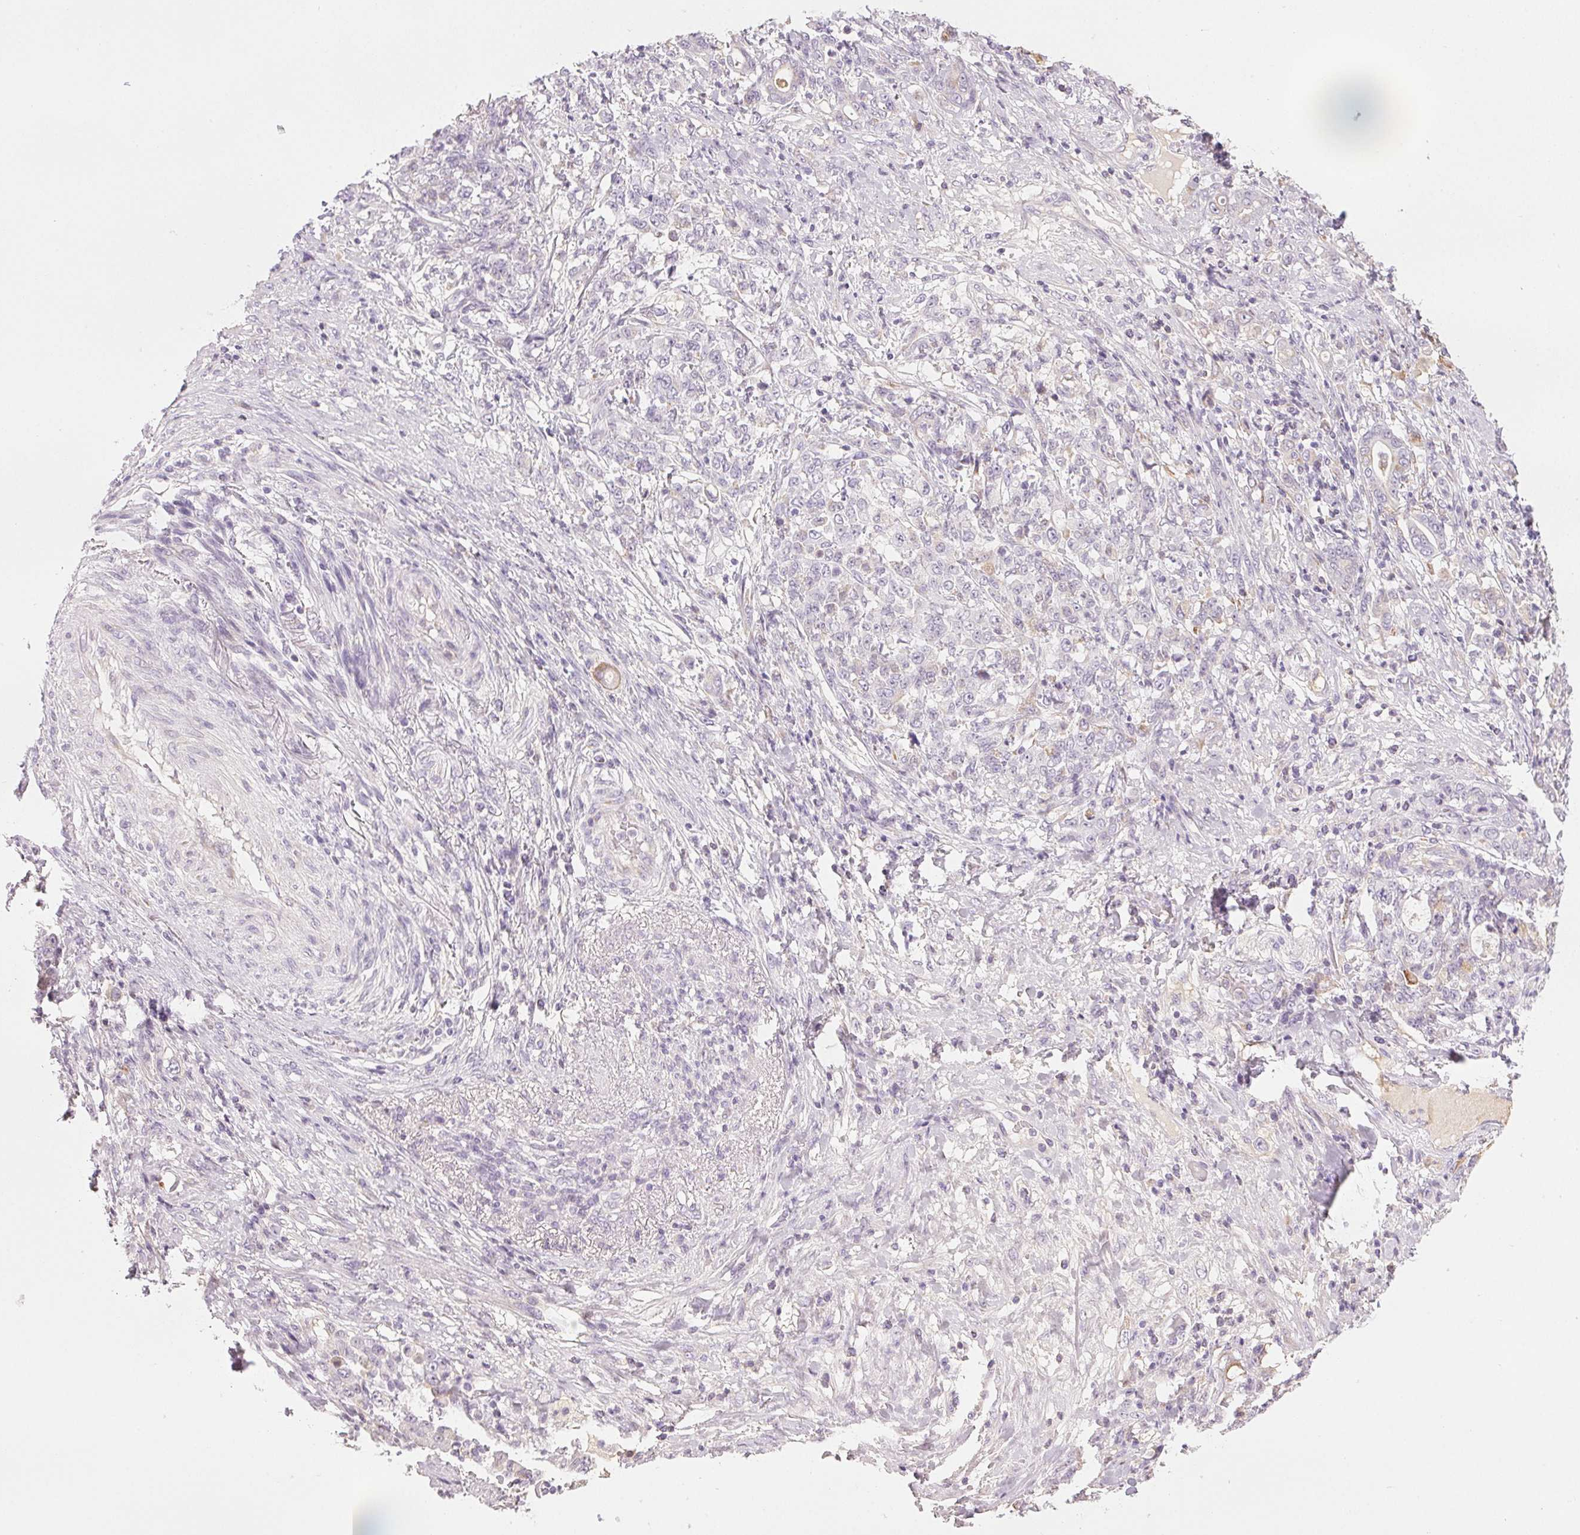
{"staining": {"intensity": "negative", "quantity": "none", "location": "none"}, "tissue": "stomach cancer", "cell_type": "Tumor cells", "image_type": "cancer", "snomed": [{"axis": "morphology", "description": "Adenocarcinoma, NOS"}, {"axis": "topography", "description": "Stomach"}], "caption": "DAB immunohistochemical staining of human adenocarcinoma (stomach) shows no significant positivity in tumor cells.", "gene": "COL7A1", "patient": {"sex": "female", "age": 79}}